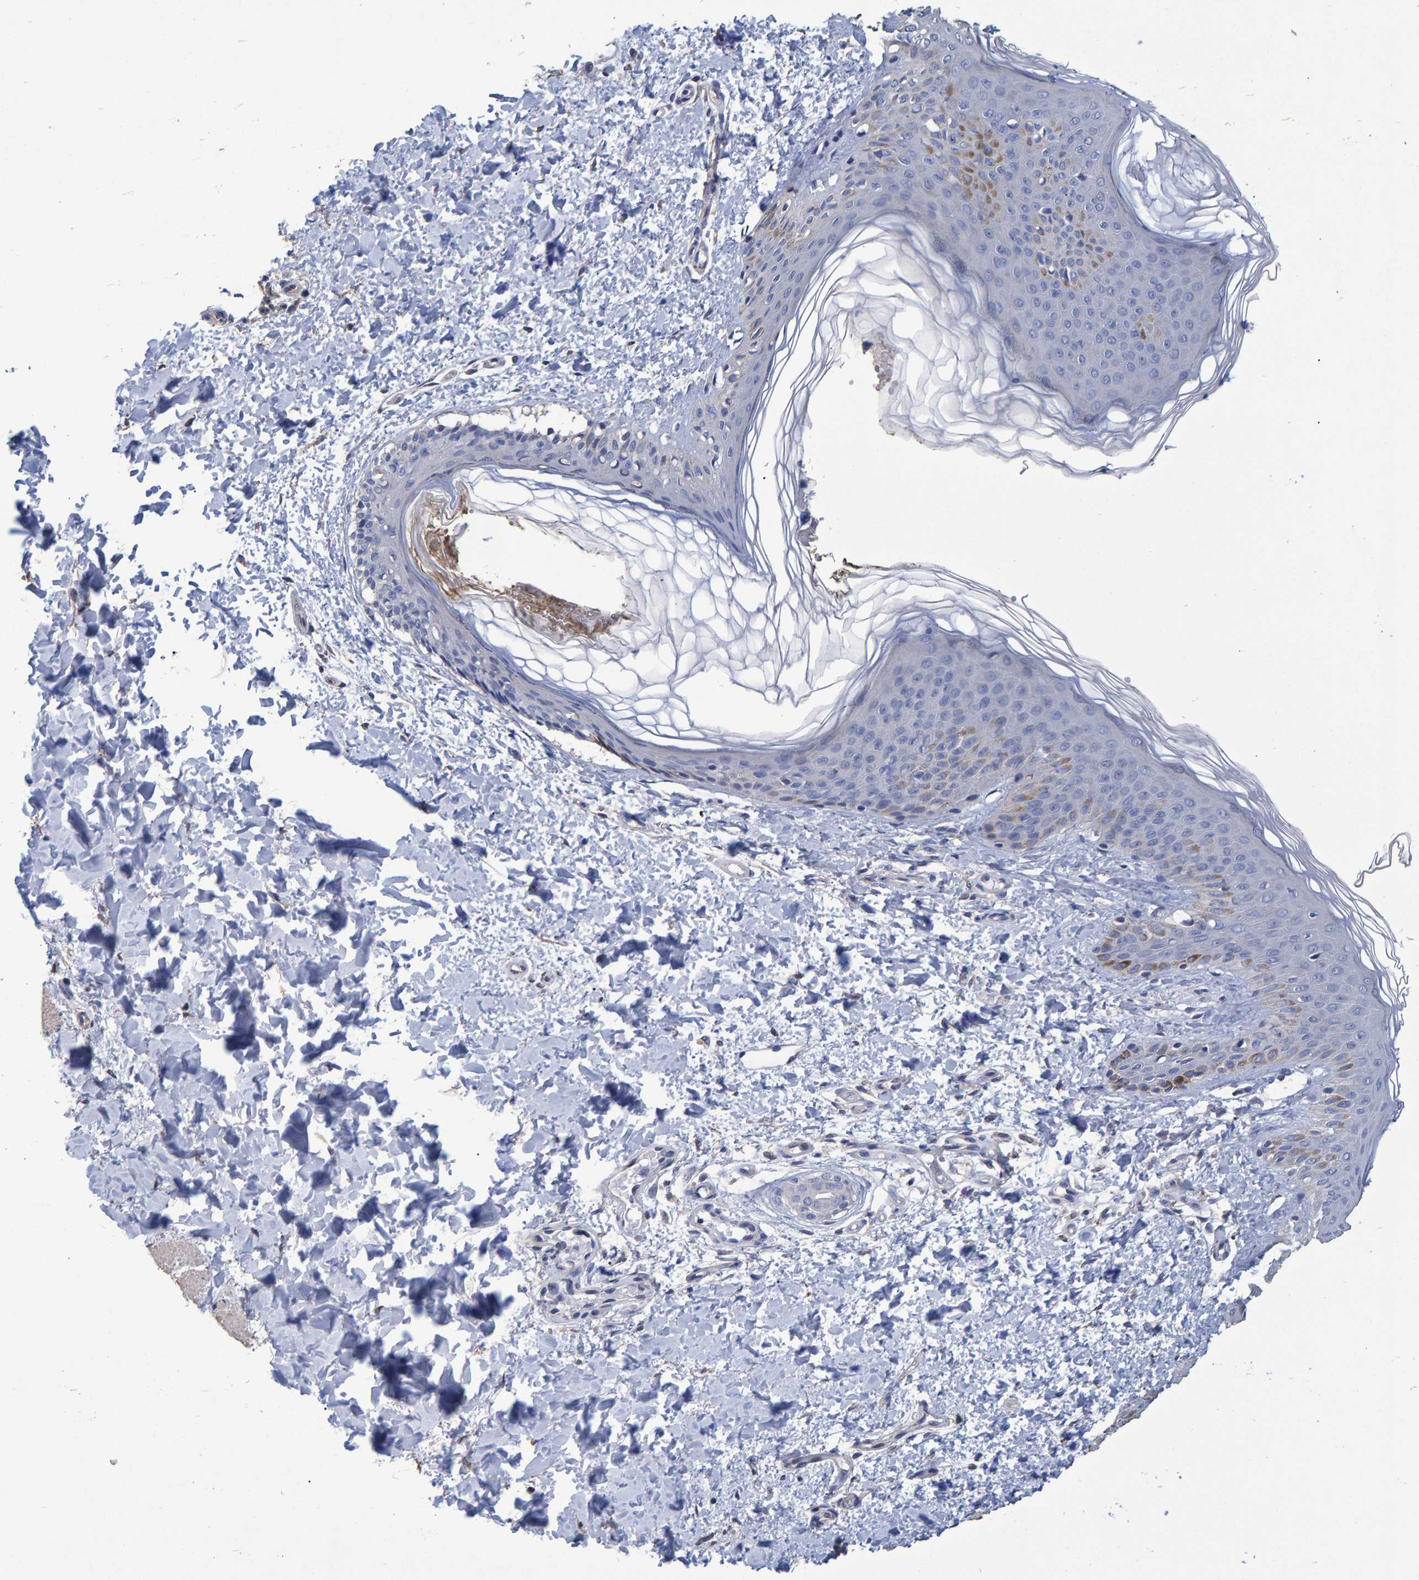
{"staining": {"intensity": "negative", "quantity": "none", "location": "none"}, "tissue": "skin", "cell_type": "Fibroblasts", "image_type": "normal", "snomed": [{"axis": "morphology", "description": "Normal tissue, NOS"}, {"axis": "morphology", "description": "Neoplasm, benign, NOS"}, {"axis": "topography", "description": "Skin"}, {"axis": "topography", "description": "Soft tissue"}], "caption": "Immunohistochemistry micrograph of unremarkable skin stained for a protein (brown), which reveals no expression in fibroblasts. The staining is performed using DAB brown chromogen with nuclei counter-stained in using hematoxylin.", "gene": "HEMGN", "patient": {"sex": "male", "age": 26}}